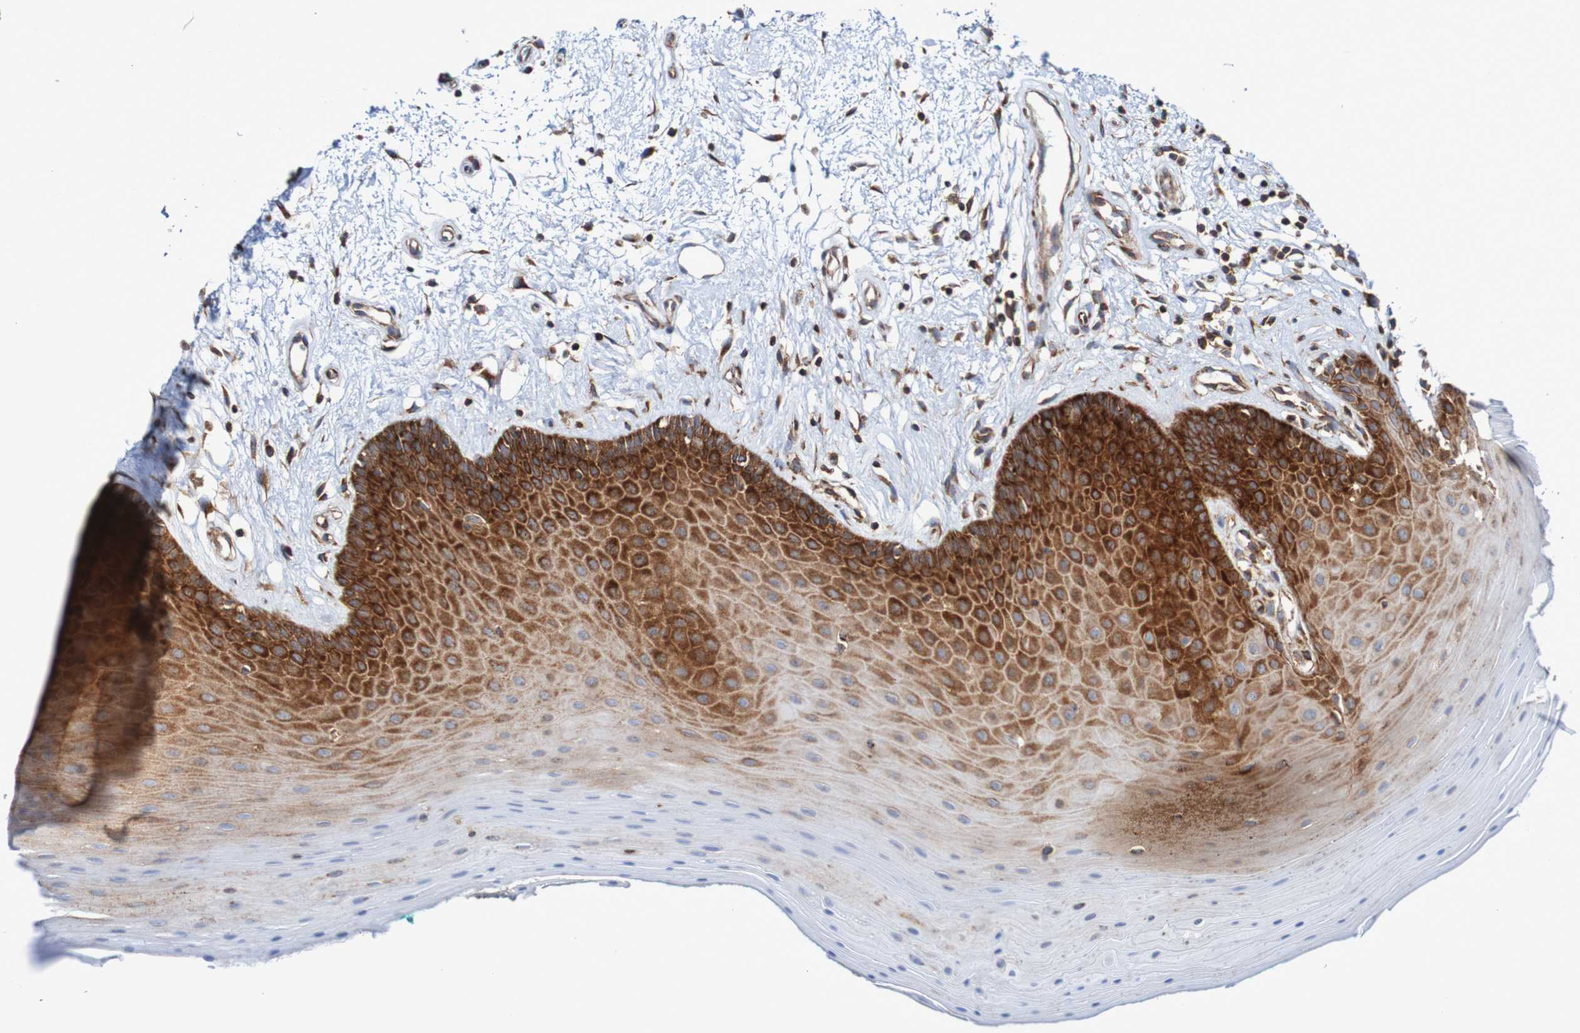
{"staining": {"intensity": "strong", "quantity": "25%-75%", "location": "cytoplasmic/membranous"}, "tissue": "oral mucosa", "cell_type": "Squamous epithelial cells", "image_type": "normal", "snomed": [{"axis": "morphology", "description": "Normal tissue, NOS"}, {"axis": "topography", "description": "Skeletal muscle"}, {"axis": "topography", "description": "Oral tissue"}], "caption": "The micrograph reveals staining of normal oral mucosa, revealing strong cytoplasmic/membranous protein staining (brown color) within squamous epithelial cells. The staining was performed using DAB to visualize the protein expression in brown, while the nuclei were stained in blue with hematoxylin (Magnification: 20x).", "gene": "FXR2", "patient": {"sex": "male", "age": 58}}